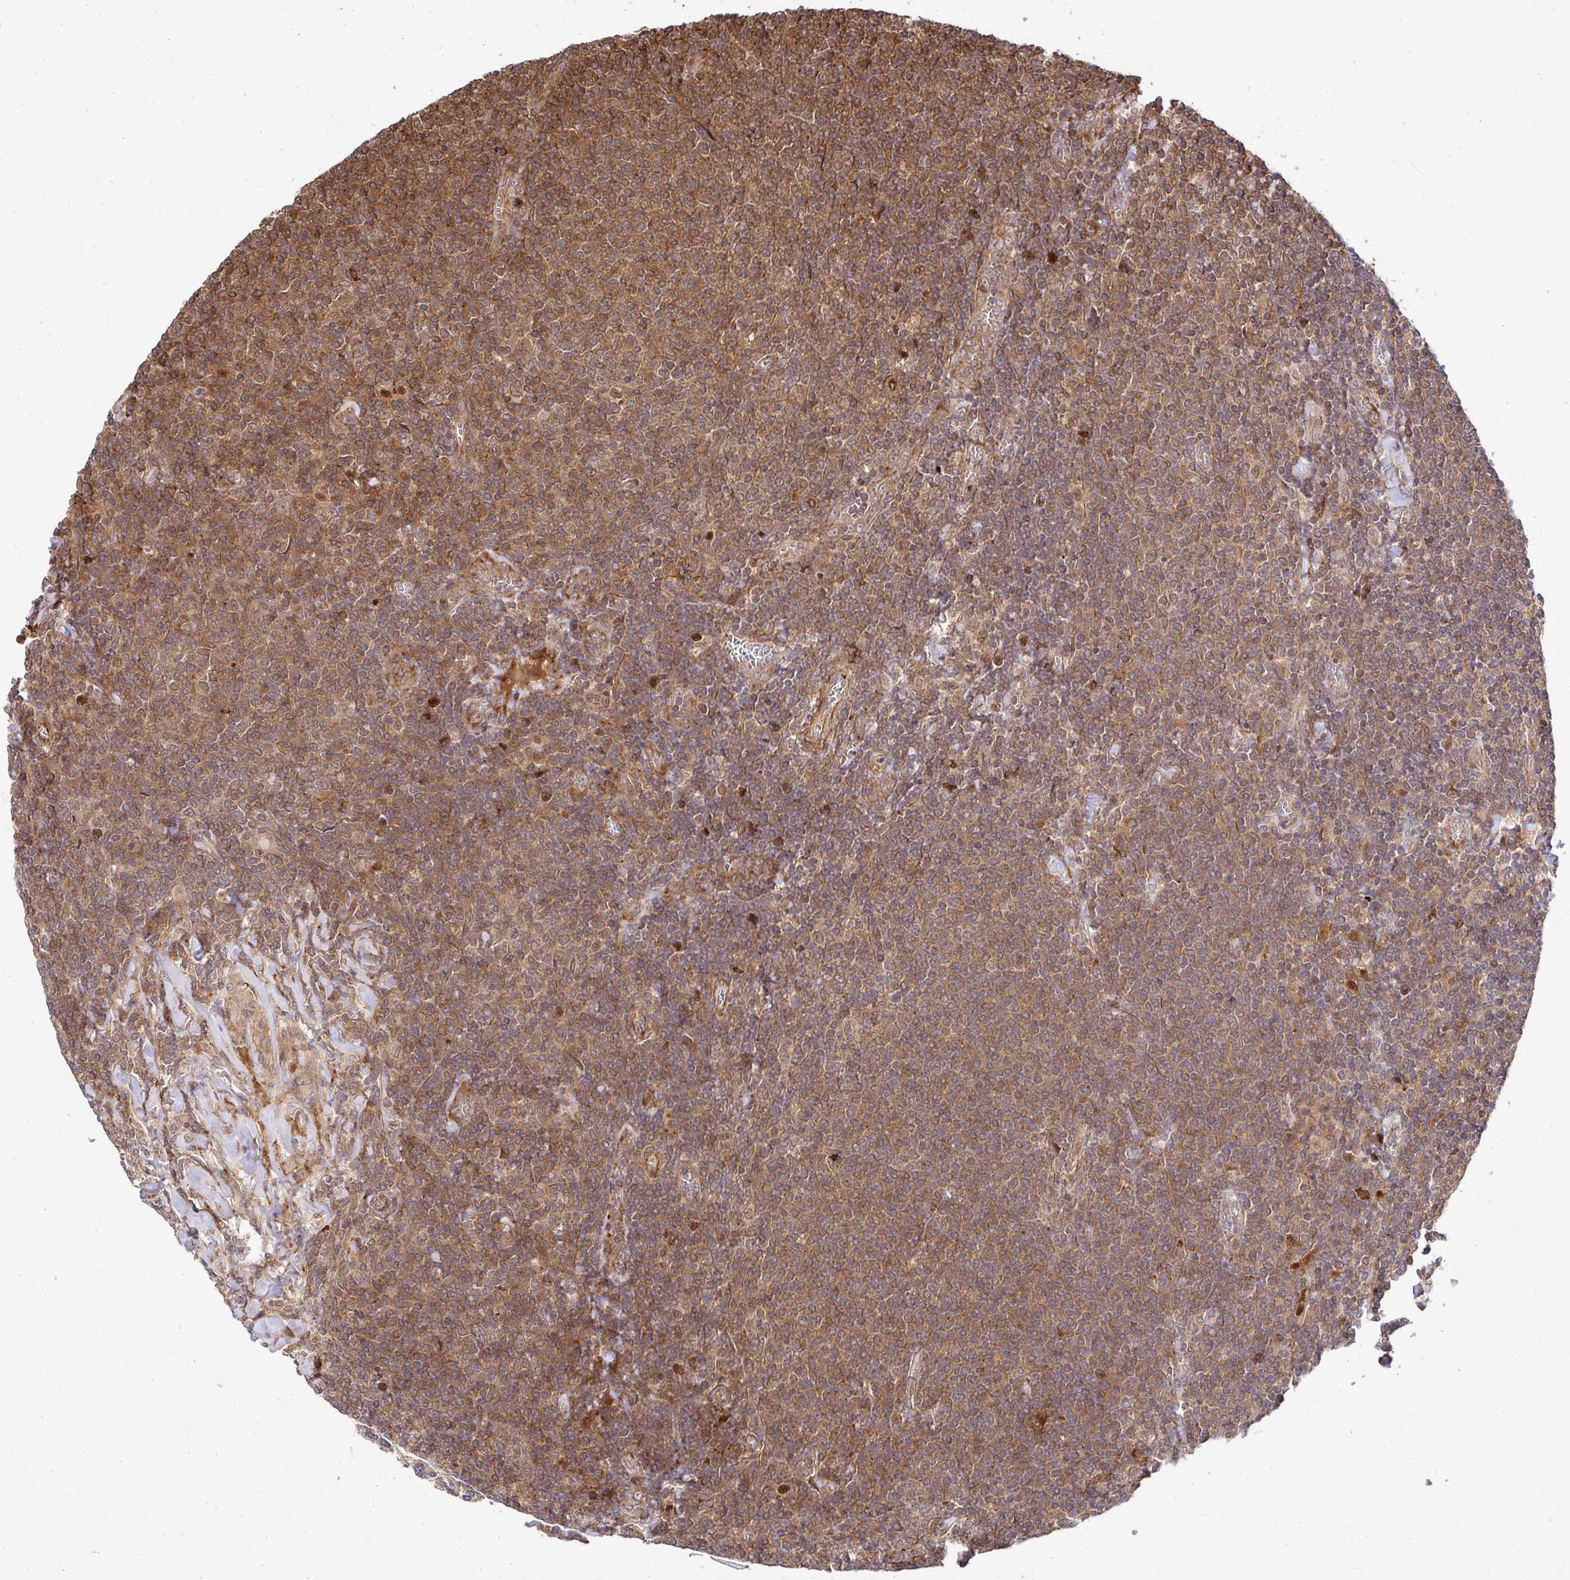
{"staining": {"intensity": "moderate", "quantity": ">75%", "location": "cytoplasmic/membranous"}, "tissue": "lymphoma", "cell_type": "Tumor cells", "image_type": "cancer", "snomed": [{"axis": "morphology", "description": "Malignant lymphoma, non-Hodgkin's type, Low grade"}, {"axis": "topography", "description": "Lymph node"}], "caption": "The histopathology image shows immunohistochemical staining of lymphoma. There is moderate cytoplasmic/membranous expression is identified in about >75% of tumor cells.", "gene": "PSMA4", "patient": {"sex": "male", "age": 52}}